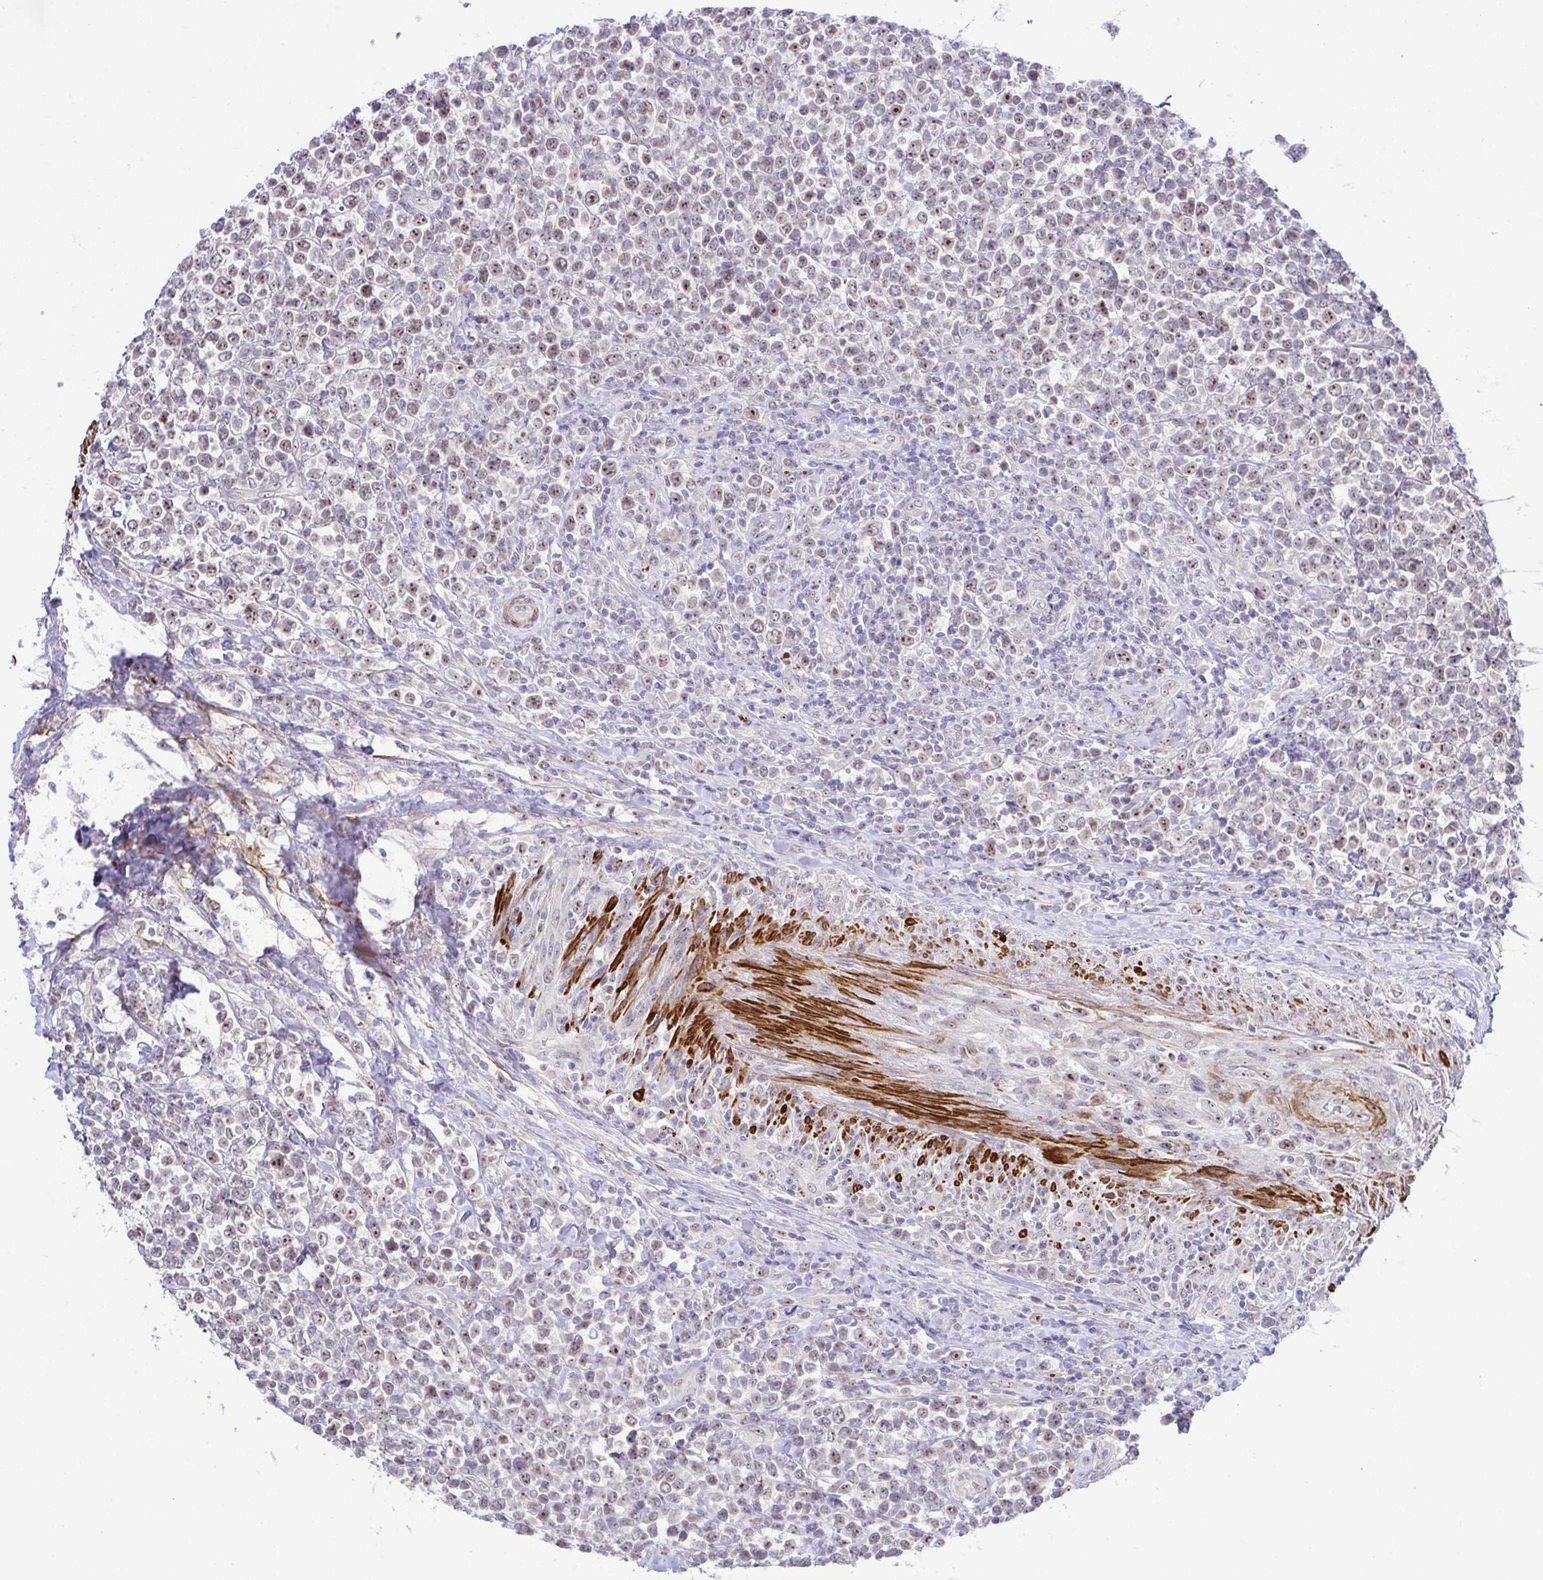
{"staining": {"intensity": "weak", "quantity": "<25%", "location": "nuclear"}, "tissue": "lymphoma", "cell_type": "Tumor cells", "image_type": "cancer", "snomed": [{"axis": "morphology", "description": "Malignant lymphoma, non-Hodgkin's type, High grade"}, {"axis": "topography", "description": "Soft tissue"}], "caption": "High-grade malignant lymphoma, non-Hodgkin's type was stained to show a protein in brown. There is no significant positivity in tumor cells.", "gene": "RSL24D1", "patient": {"sex": "female", "age": 56}}